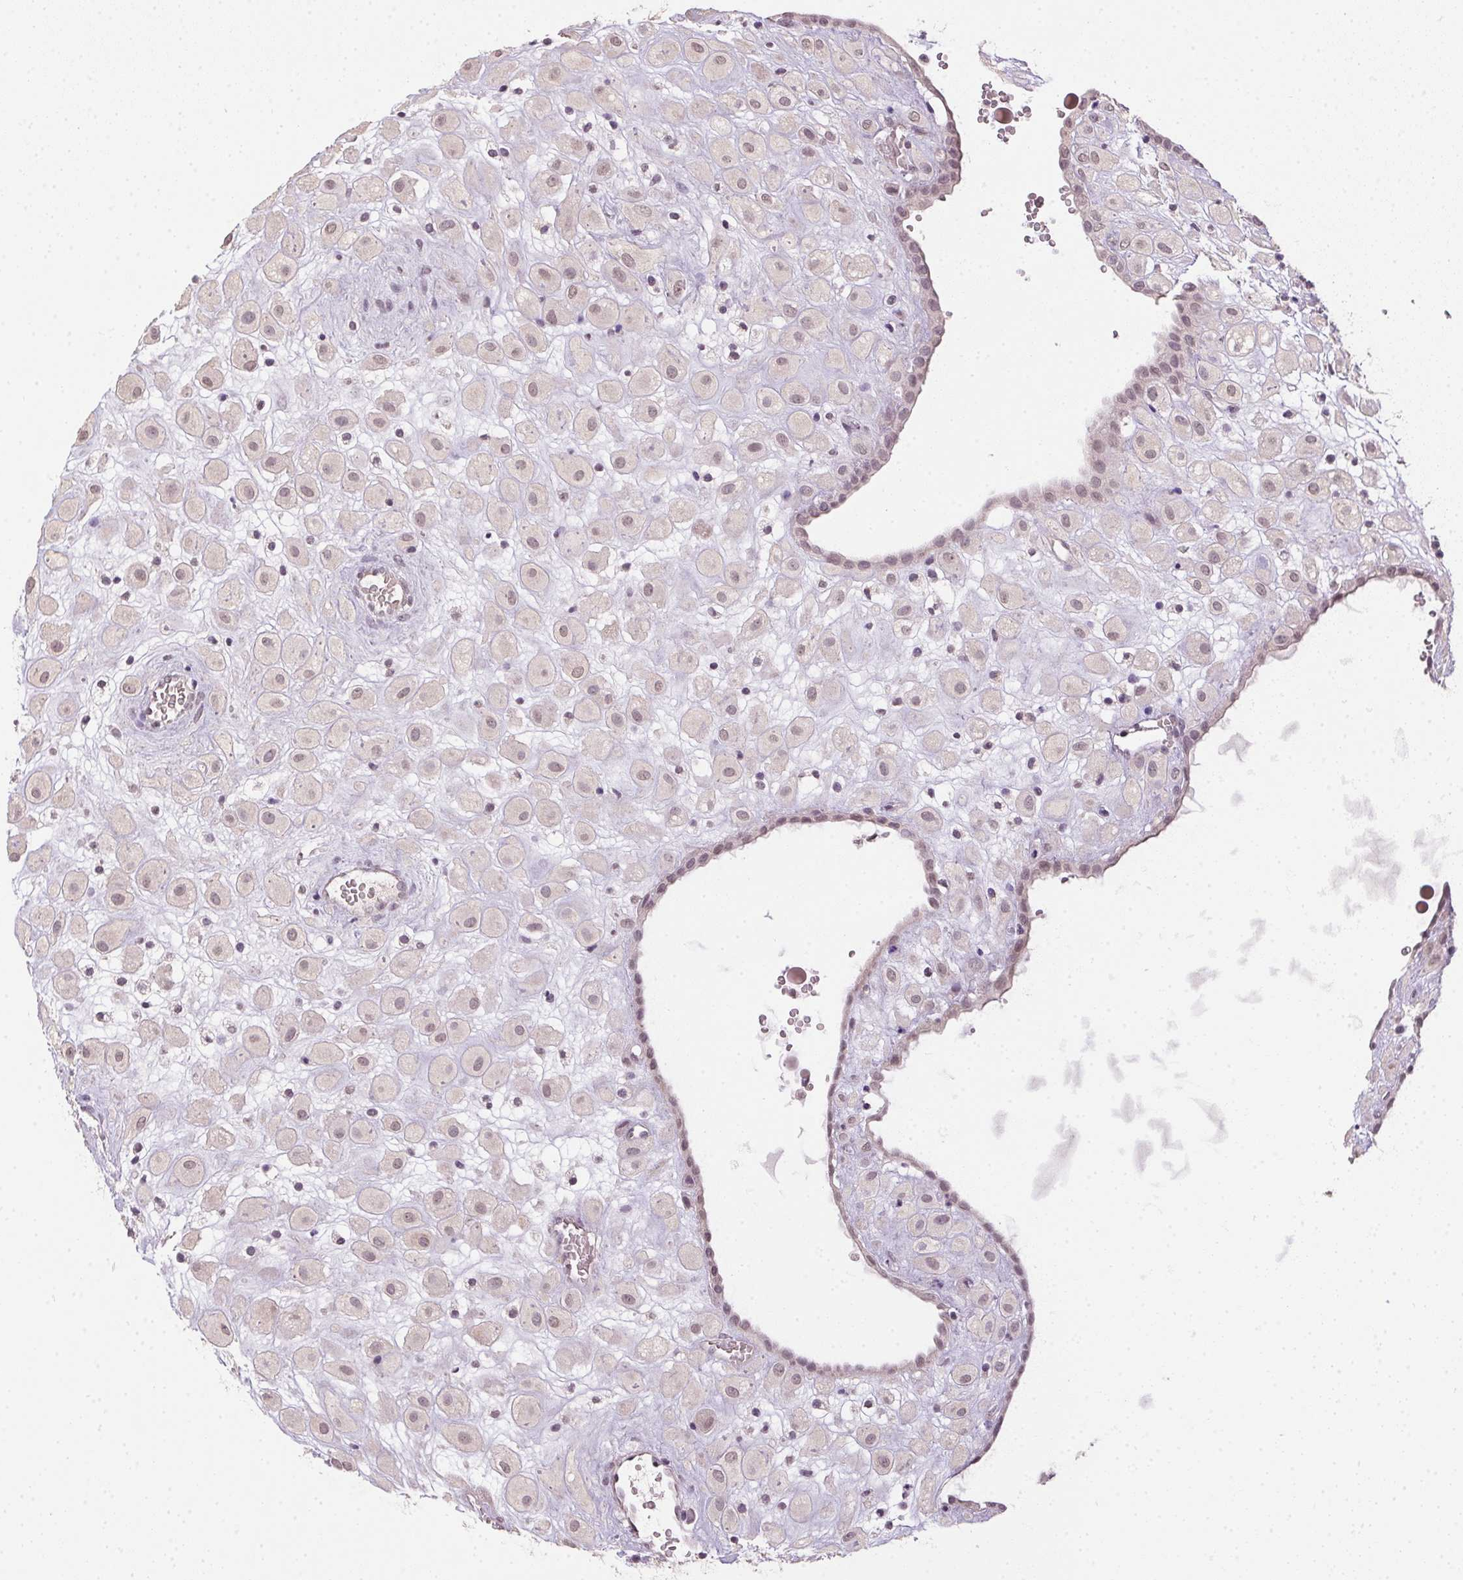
{"staining": {"intensity": "negative", "quantity": "none", "location": "none"}, "tissue": "placenta", "cell_type": "Decidual cells", "image_type": "normal", "snomed": [{"axis": "morphology", "description": "Normal tissue, NOS"}, {"axis": "topography", "description": "Placenta"}], "caption": "Image shows no significant protein expression in decidual cells of normal placenta.", "gene": "PPP4R4", "patient": {"sex": "female", "age": 24}}